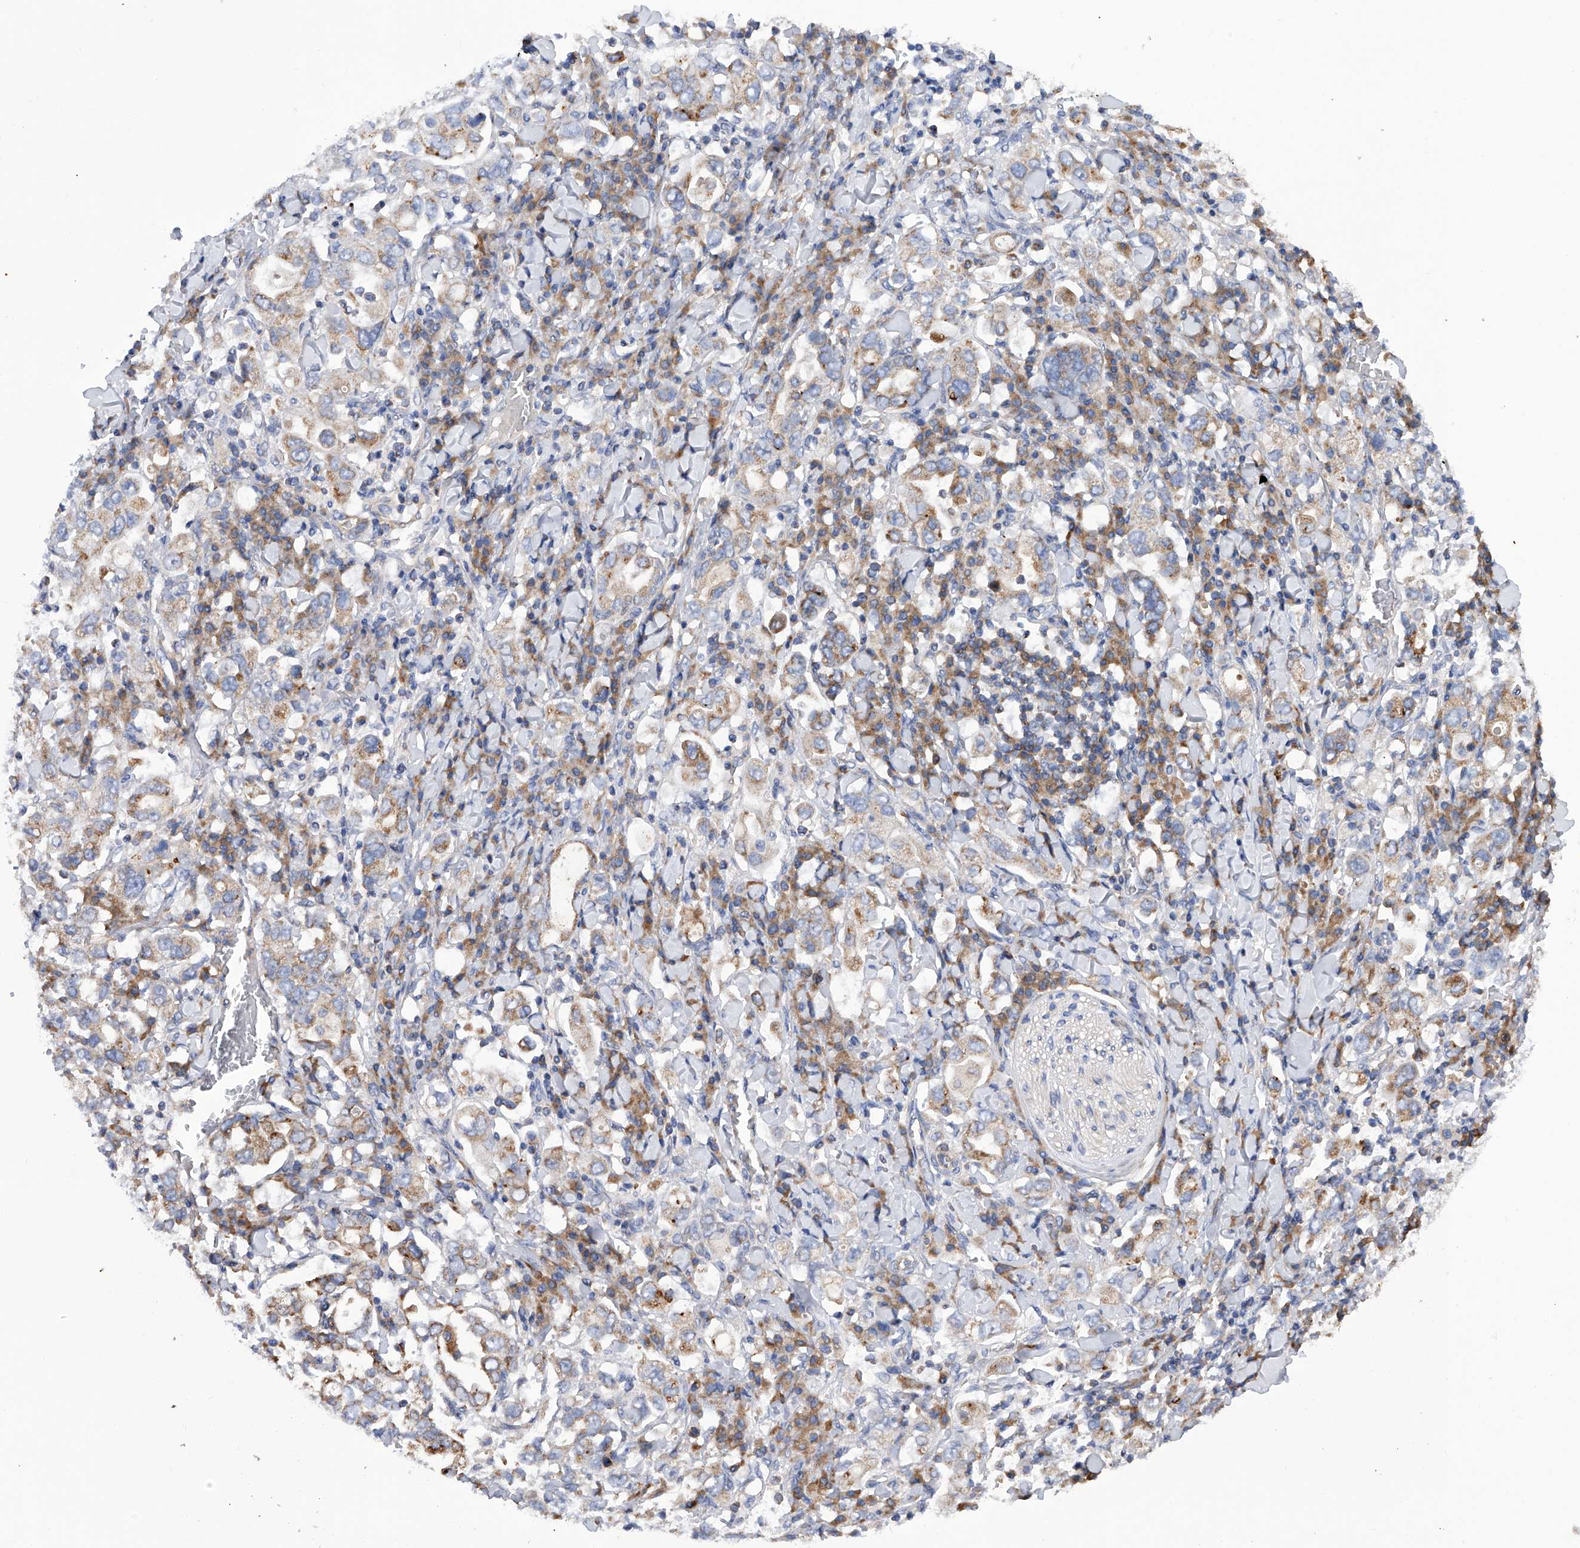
{"staining": {"intensity": "moderate", "quantity": "<25%", "location": "cytoplasmic/membranous"}, "tissue": "stomach cancer", "cell_type": "Tumor cells", "image_type": "cancer", "snomed": [{"axis": "morphology", "description": "Adenocarcinoma, NOS"}, {"axis": "topography", "description": "Stomach, upper"}], "caption": "Tumor cells reveal low levels of moderate cytoplasmic/membranous expression in approximately <25% of cells in stomach cancer. Using DAB (brown) and hematoxylin (blue) stains, captured at high magnification using brightfield microscopy.", "gene": "MLYCD", "patient": {"sex": "male", "age": 62}}